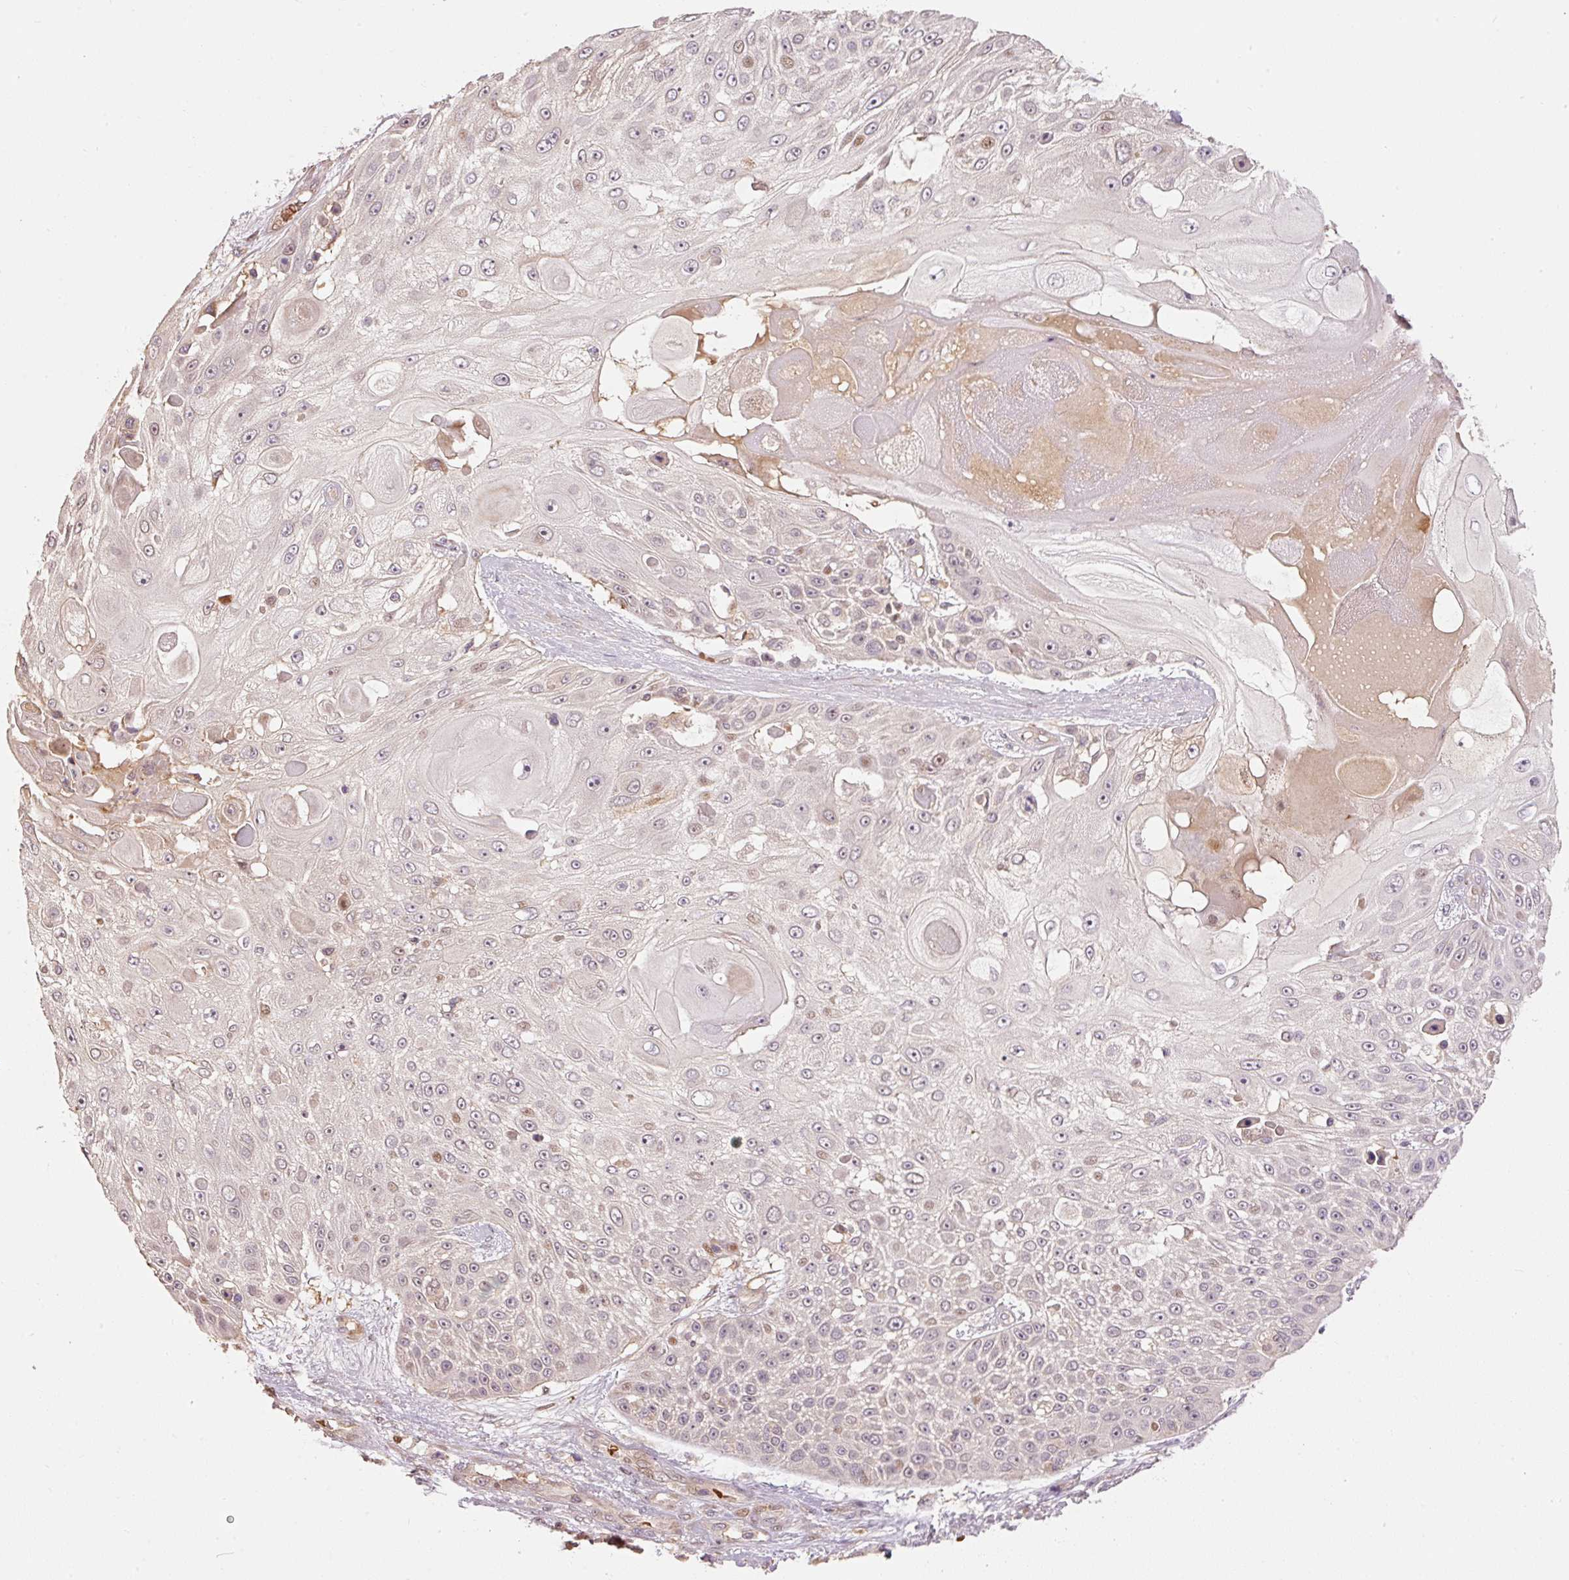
{"staining": {"intensity": "weak", "quantity": "25%-75%", "location": "cytoplasmic/membranous,nuclear"}, "tissue": "skin cancer", "cell_type": "Tumor cells", "image_type": "cancer", "snomed": [{"axis": "morphology", "description": "Squamous cell carcinoma, NOS"}, {"axis": "topography", "description": "Skin"}], "caption": "Weak cytoplasmic/membranous and nuclear protein positivity is present in approximately 25%-75% of tumor cells in skin squamous cell carcinoma. The protein is stained brown, and the nuclei are stained in blue (DAB (3,3'-diaminobenzidine) IHC with brightfield microscopy, high magnification).", "gene": "CMTM8", "patient": {"sex": "female", "age": 86}}